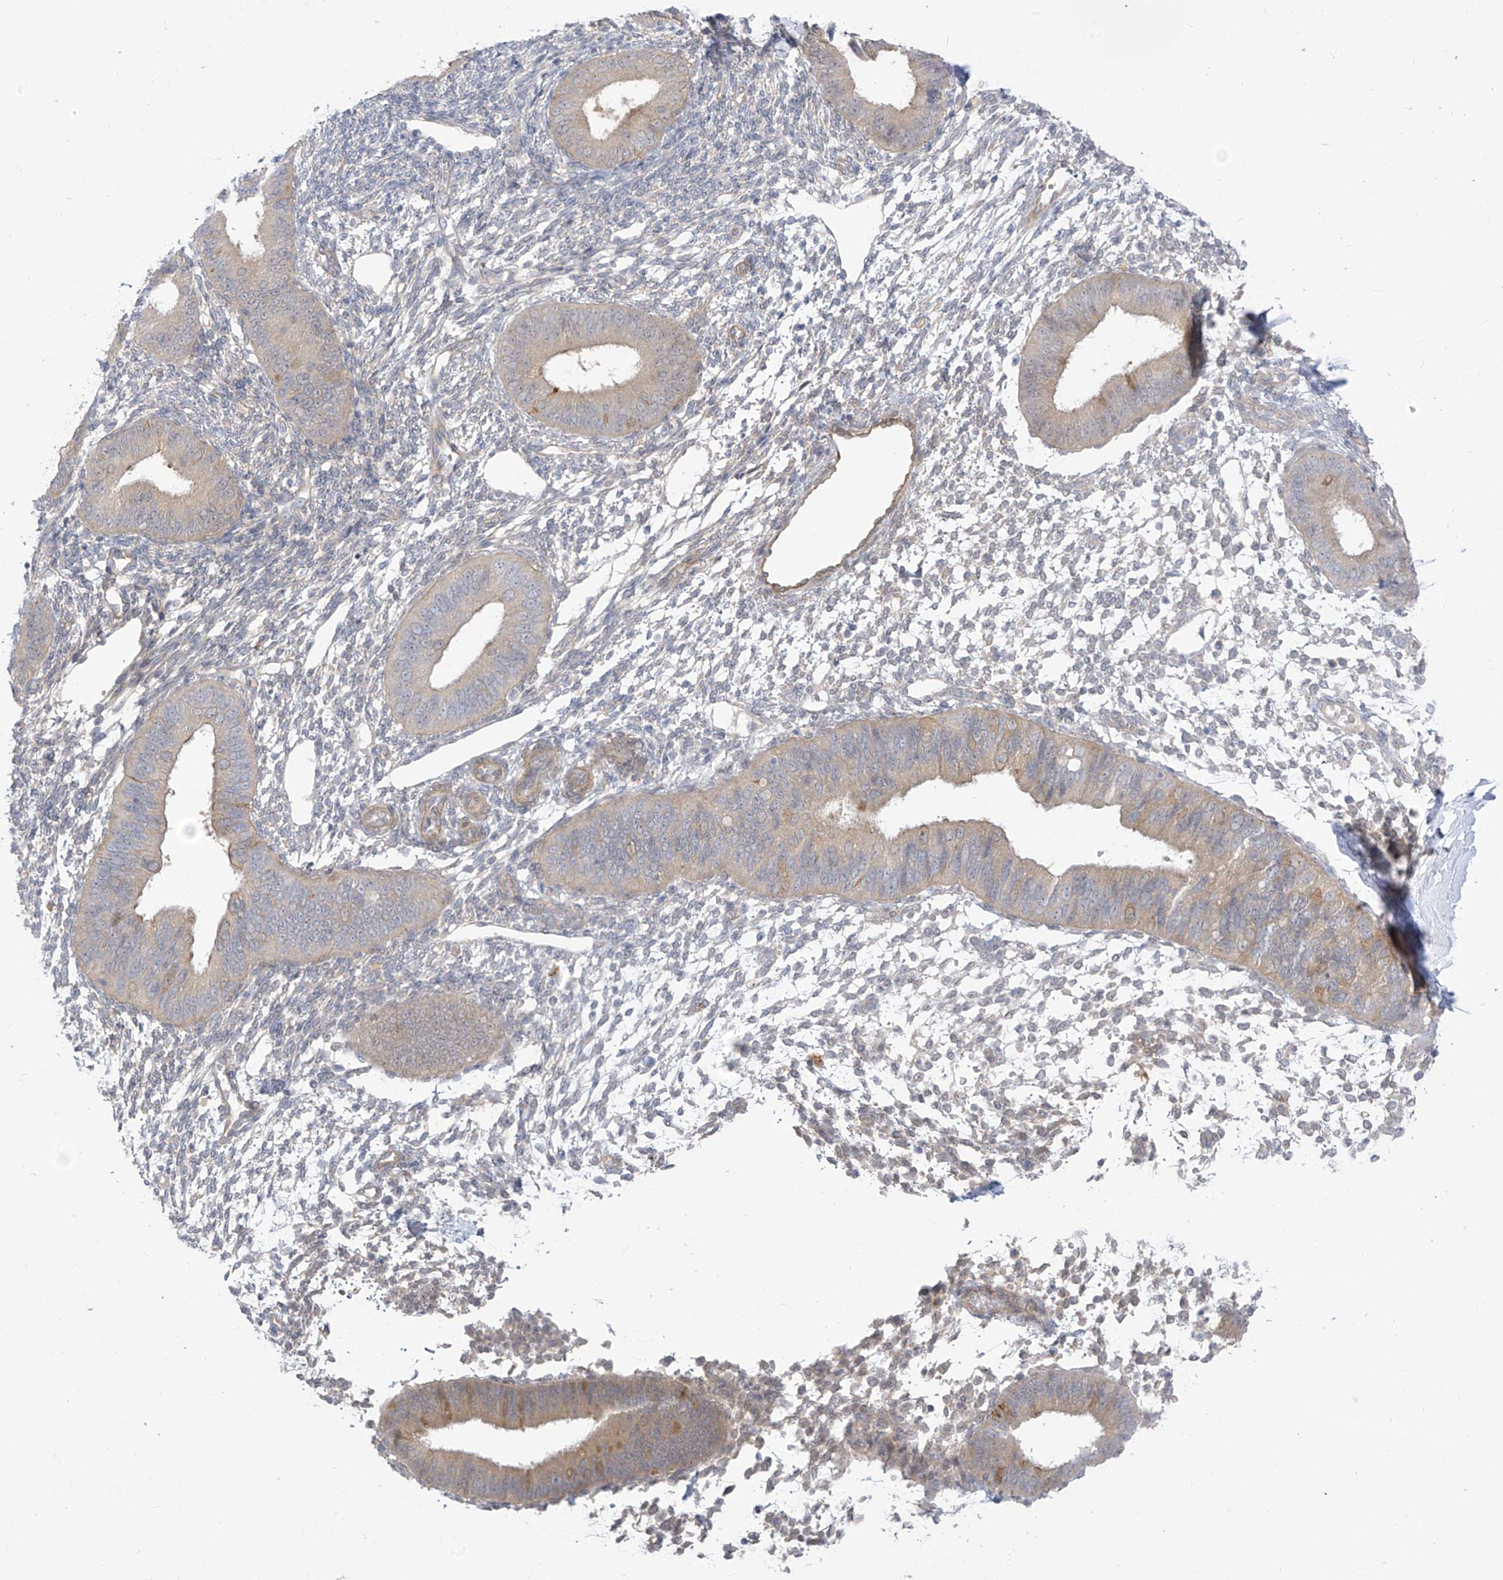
{"staining": {"intensity": "weak", "quantity": "<25%", "location": "cytoplasmic/membranous"}, "tissue": "endometrium", "cell_type": "Cells in endometrial stroma", "image_type": "normal", "snomed": [{"axis": "morphology", "description": "Normal tissue, NOS"}, {"axis": "topography", "description": "Uterus"}, {"axis": "topography", "description": "Endometrium"}], "caption": "Protein analysis of normal endometrium shows no significant staining in cells in endometrial stroma.", "gene": "EIPR1", "patient": {"sex": "female", "age": 48}}